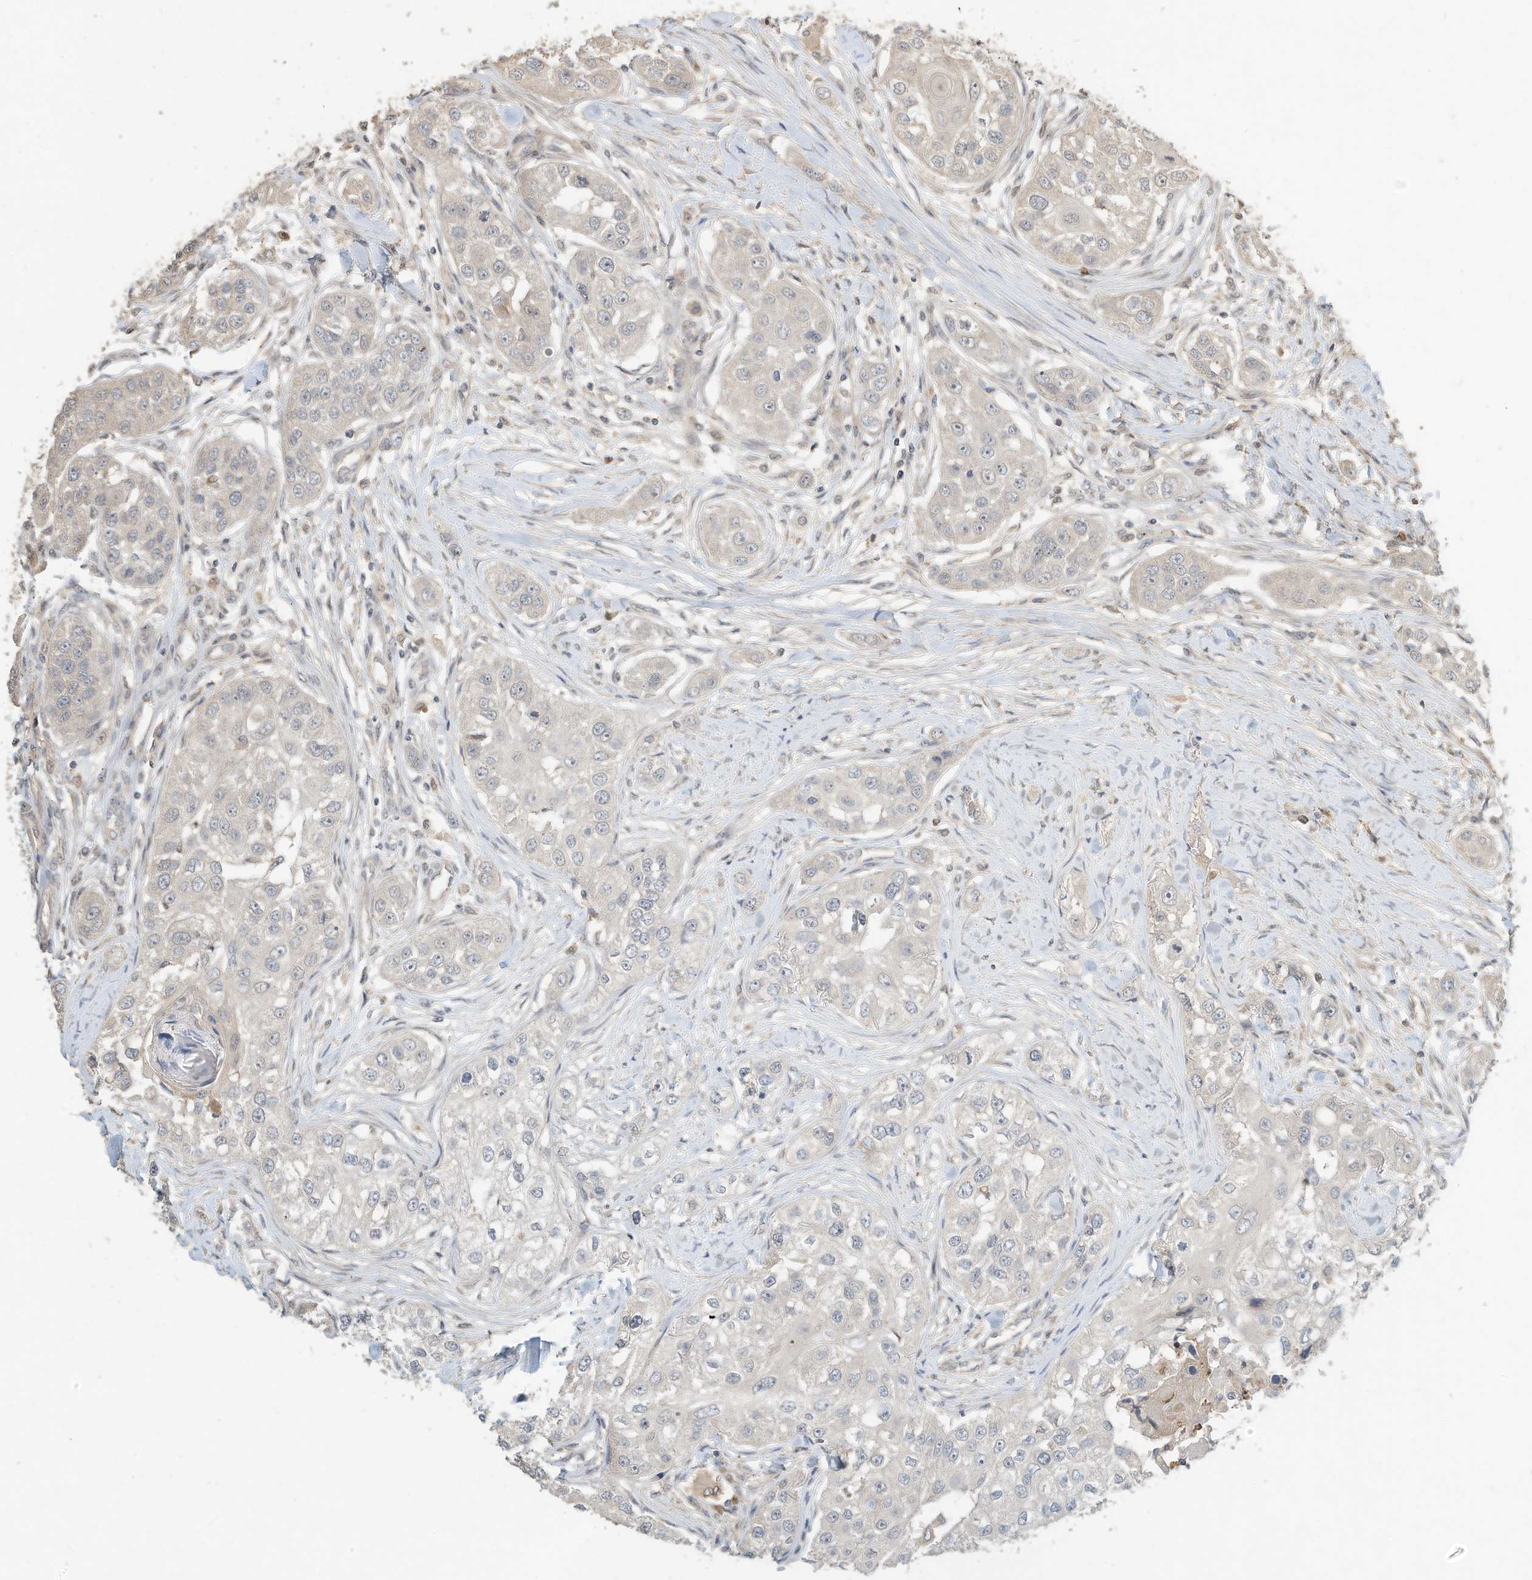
{"staining": {"intensity": "negative", "quantity": "none", "location": "none"}, "tissue": "head and neck cancer", "cell_type": "Tumor cells", "image_type": "cancer", "snomed": [{"axis": "morphology", "description": "Normal tissue, NOS"}, {"axis": "morphology", "description": "Squamous cell carcinoma, NOS"}, {"axis": "topography", "description": "Skeletal muscle"}, {"axis": "topography", "description": "Head-Neck"}], "caption": "A histopathology image of human head and neck cancer (squamous cell carcinoma) is negative for staining in tumor cells.", "gene": "OFD1", "patient": {"sex": "male", "age": 51}}